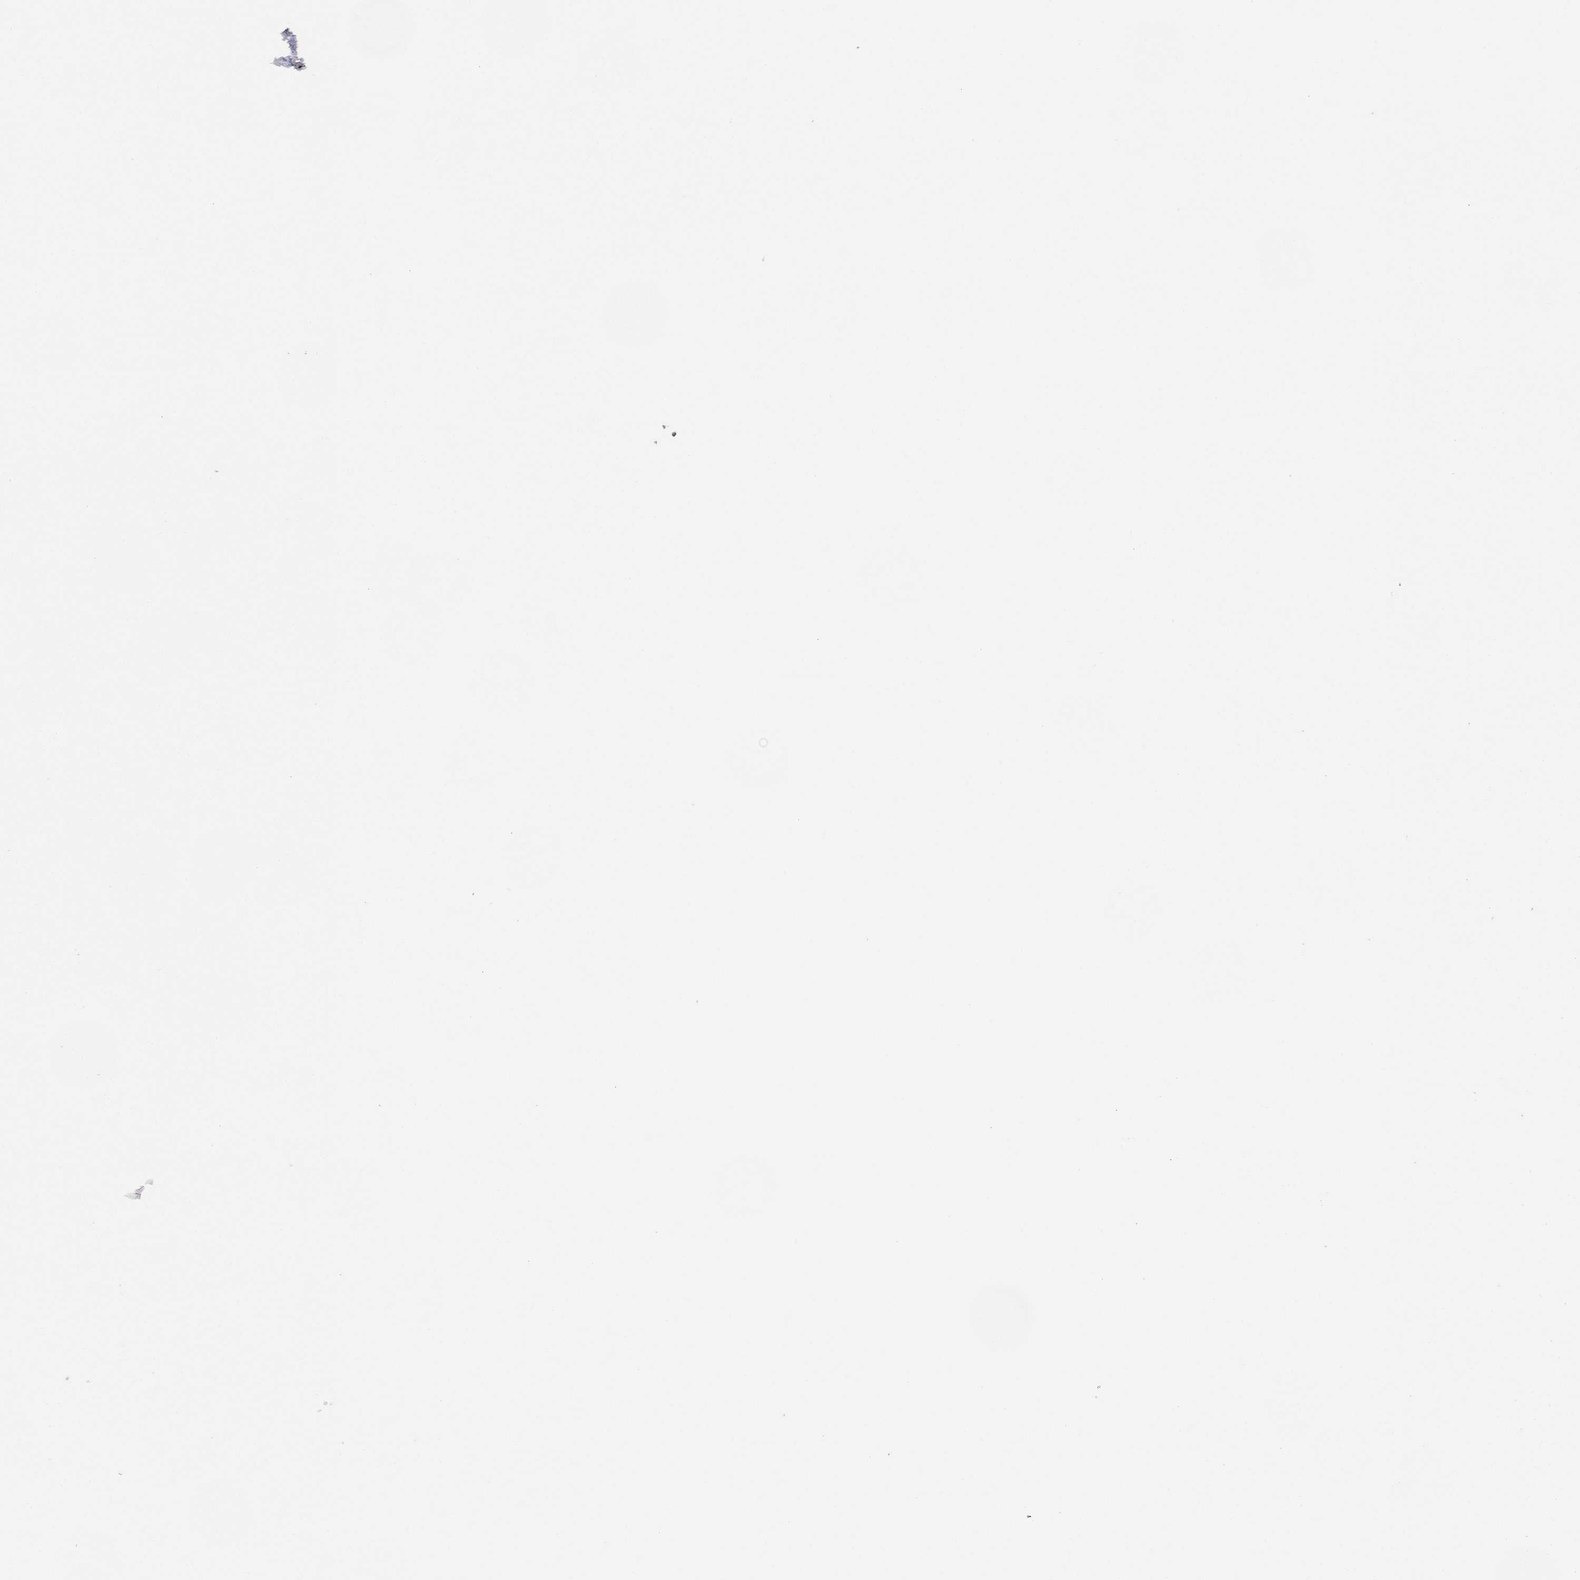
{"staining": {"intensity": "strong", "quantity": "25%-75%", "location": "cytoplasmic/membranous"}, "tissue": "placenta", "cell_type": "Trophoblastic cells", "image_type": "normal", "snomed": [{"axis": "morphology", "description": "Normal tissue, NOS"}, {"axis": "topography", "description": "Placenta"}], "caption": "A high amount of strong cytoplasmic/membranous positivity is seen in approximately 25%-75% of trophoblastic cells in unremarkable placenta.", "gene": "LIMD1", "patient": {"sex": "female", "age": 24}}